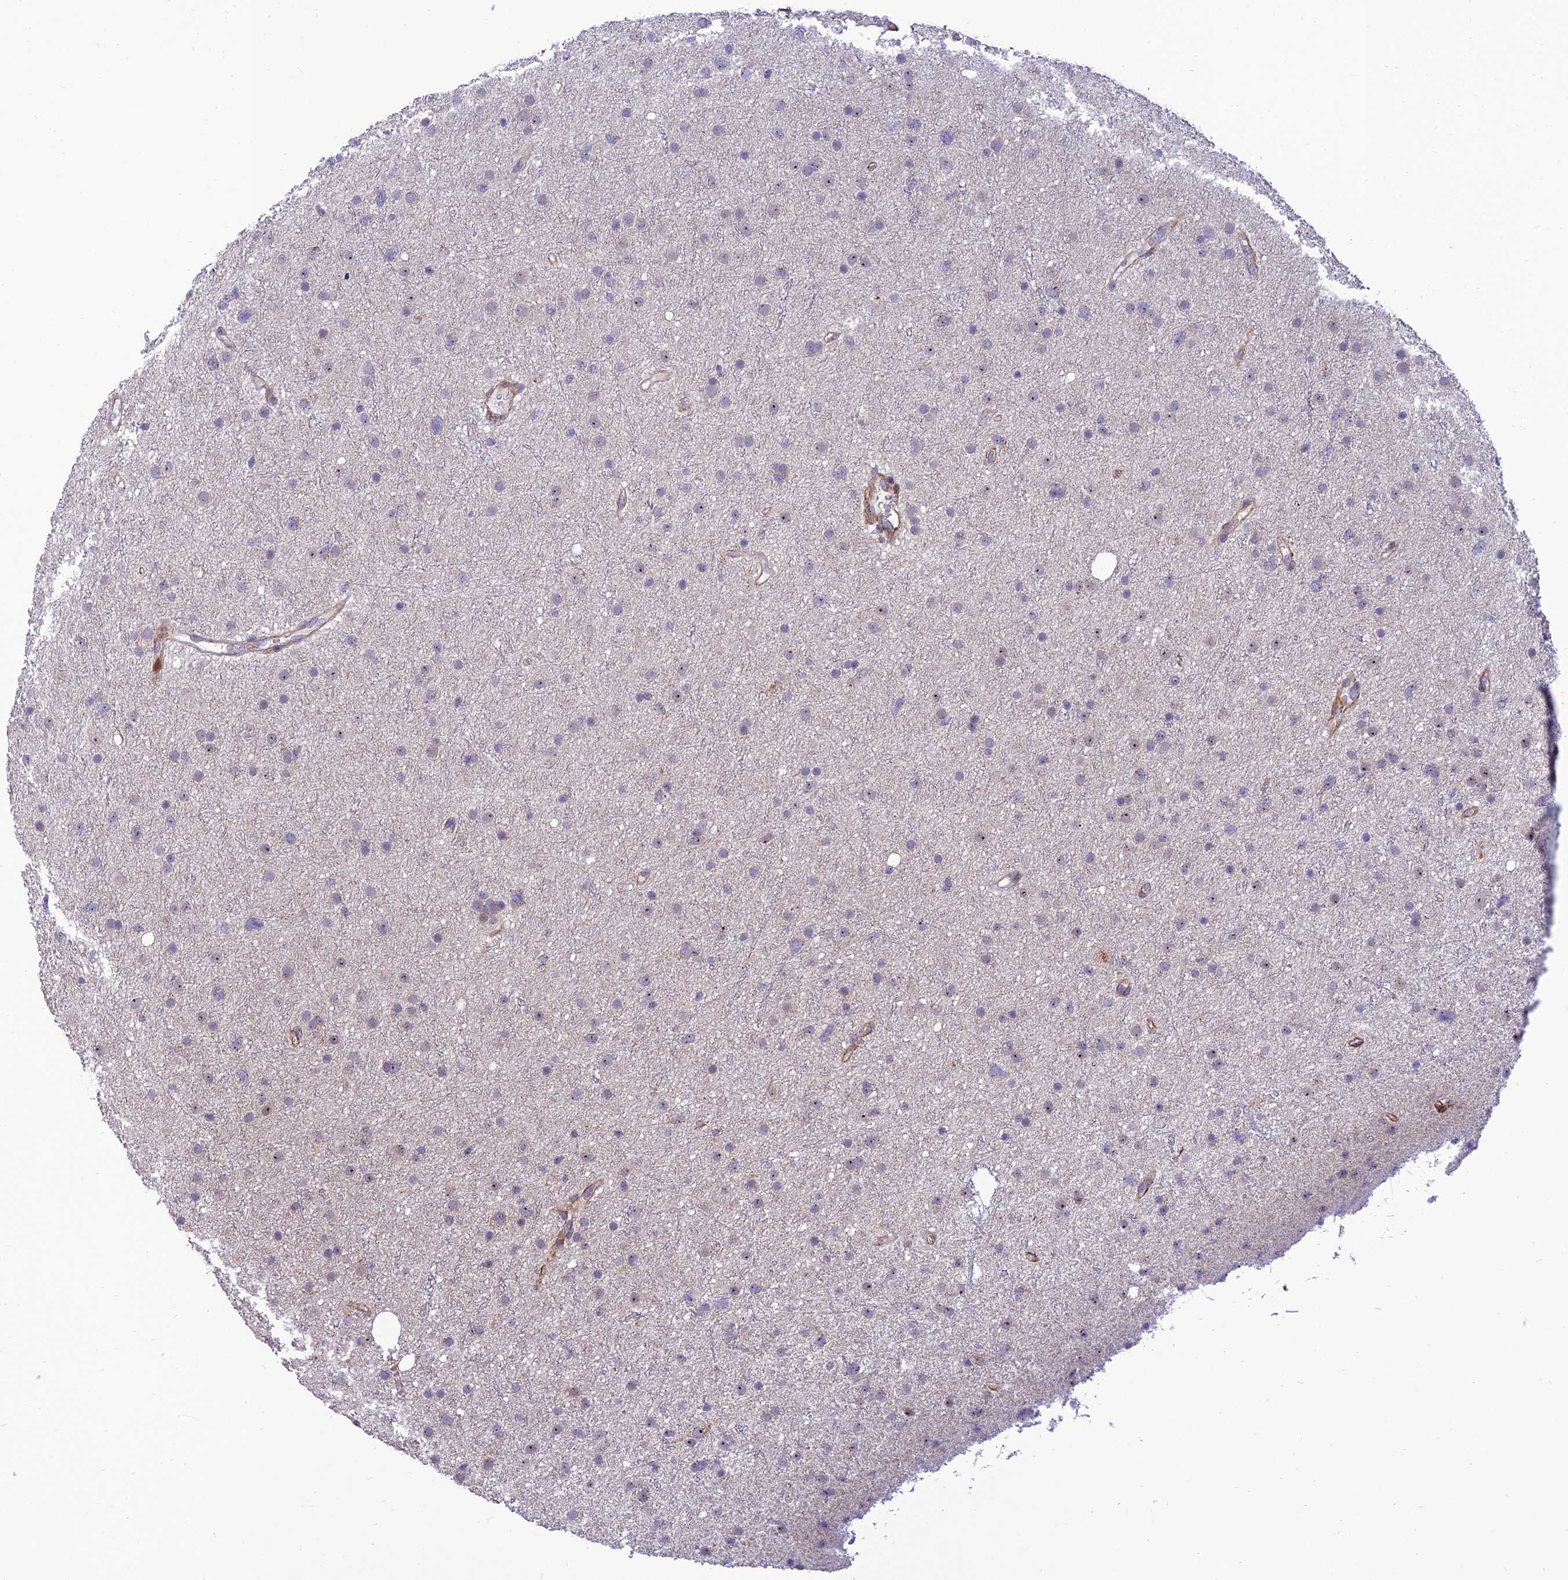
{"staining": {"intensity": "moderate", "quantity": "<25%", "location": "nuclear"}, "tissue": "glioma", "cell_type": "Tumor cells", "image_type": "cancer", "snomed": [{"axis": "morphology", "description": "Glioma, malignant, Low grade"}, {"axis": "topography", "description": "Cerebral cortex"}], "caption": "An IHC micrograph of tumor tissue is shown. Protein staining in brown shows moderate nuclear positivity in glioma within tumor cells. The protein is stained brown, and the nuclei are stained in blue (DAB IHC with brightfield microscopy, high magnification).", "gene": "KBTBD7", "patient": {"sex": "female", "age": 39}}